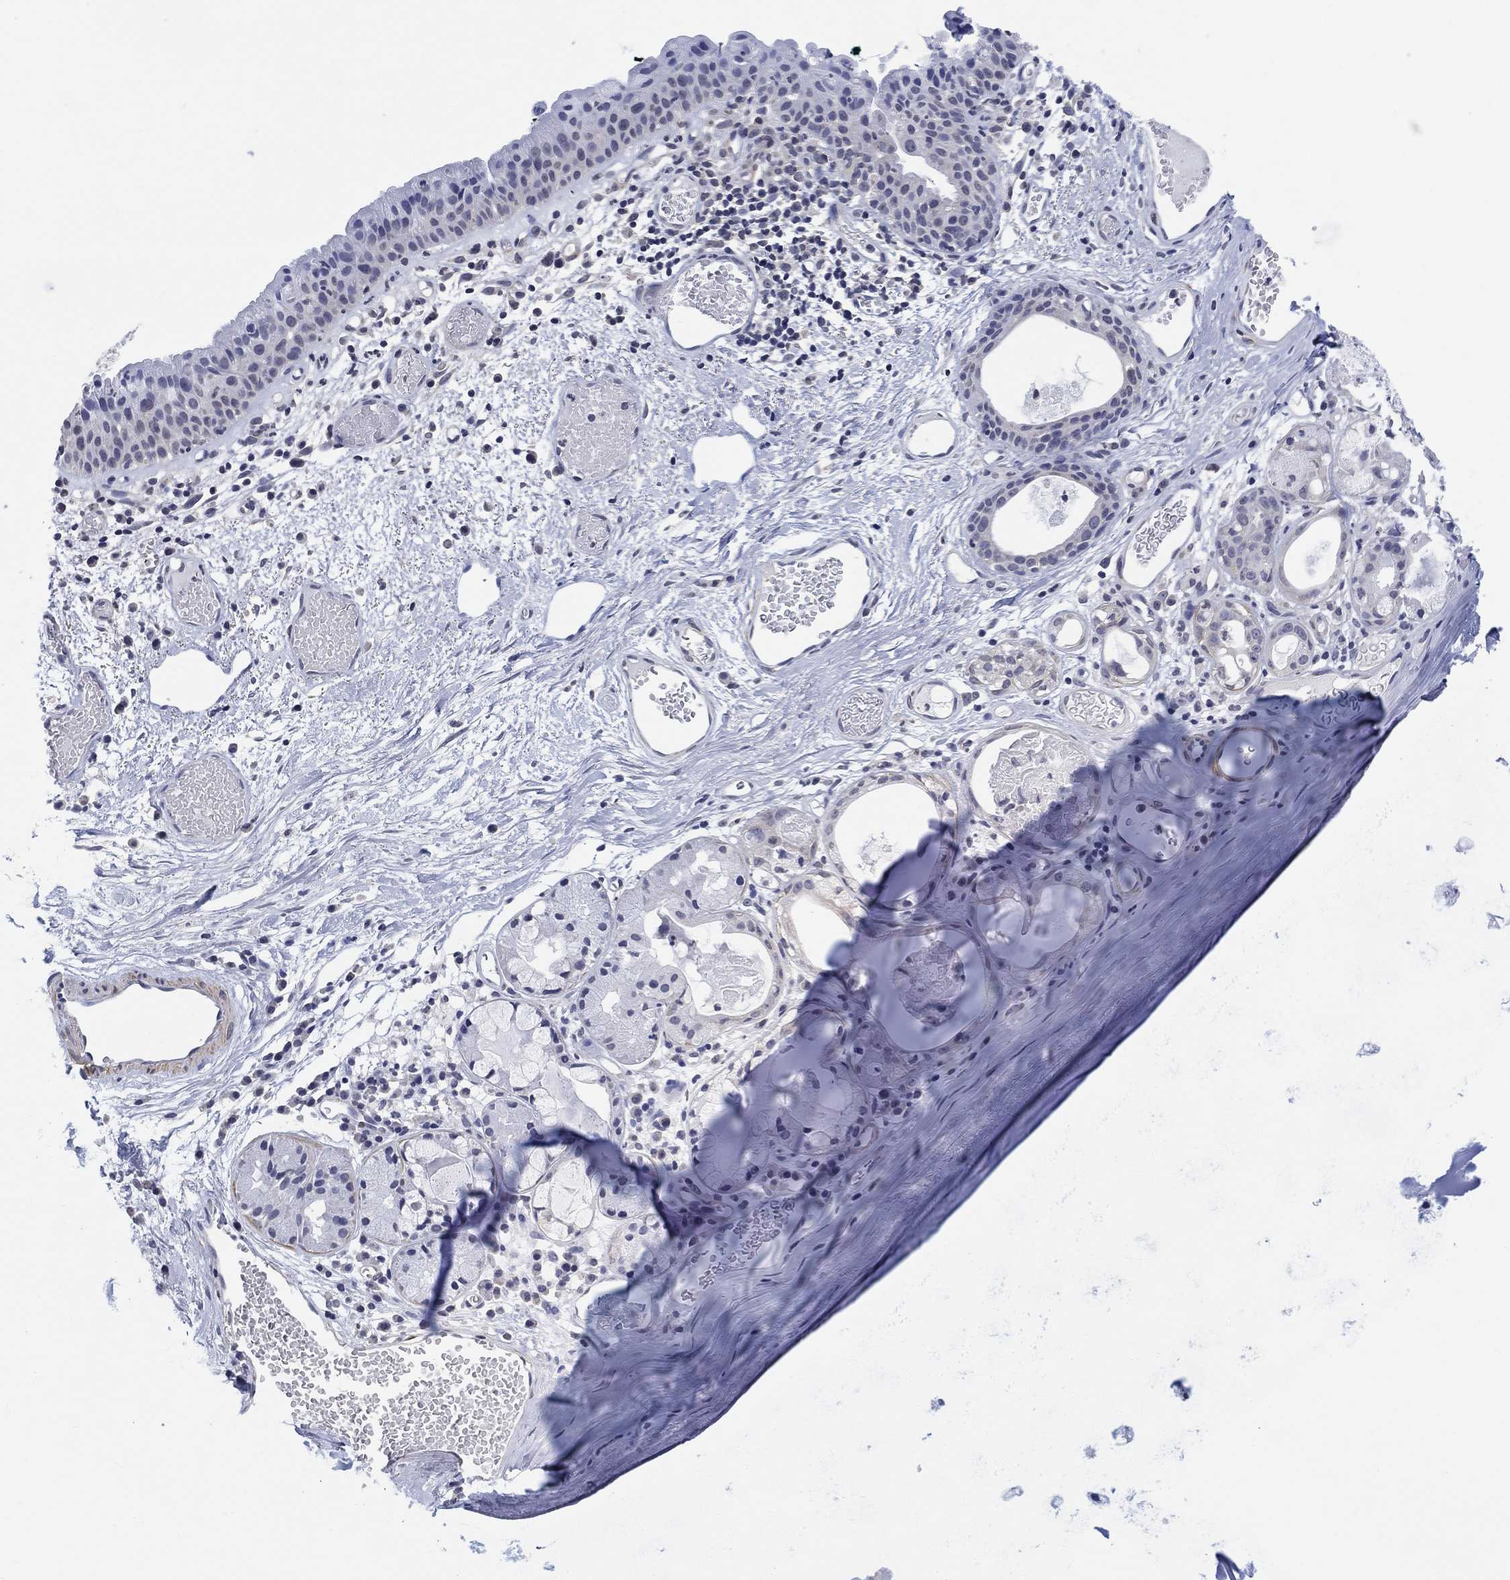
{"staining": {"intensity": "negative", "quantity": "none", "location": "none"}, "tissue": "adipose tissue", "cell_type": "Adipocytes", "image_type": "normal", "snomed": [{"axis": "morphology", "description": "Normal tissue, NOS"}, {"axis": "topography", "description": "Cartilage tissue"}], "caption": "IHC histopathology image of normal adipose tissue stained for a protein (brown), which shows no positivity in adipocytes. Brightfield microscopy of immunohistochemistry (IHC) stained with DAB (brown) and hematoxylin (blue), captured at high magnification.", "gene": "OTUB2", "patient": {"sex": "male", "age": 81}}